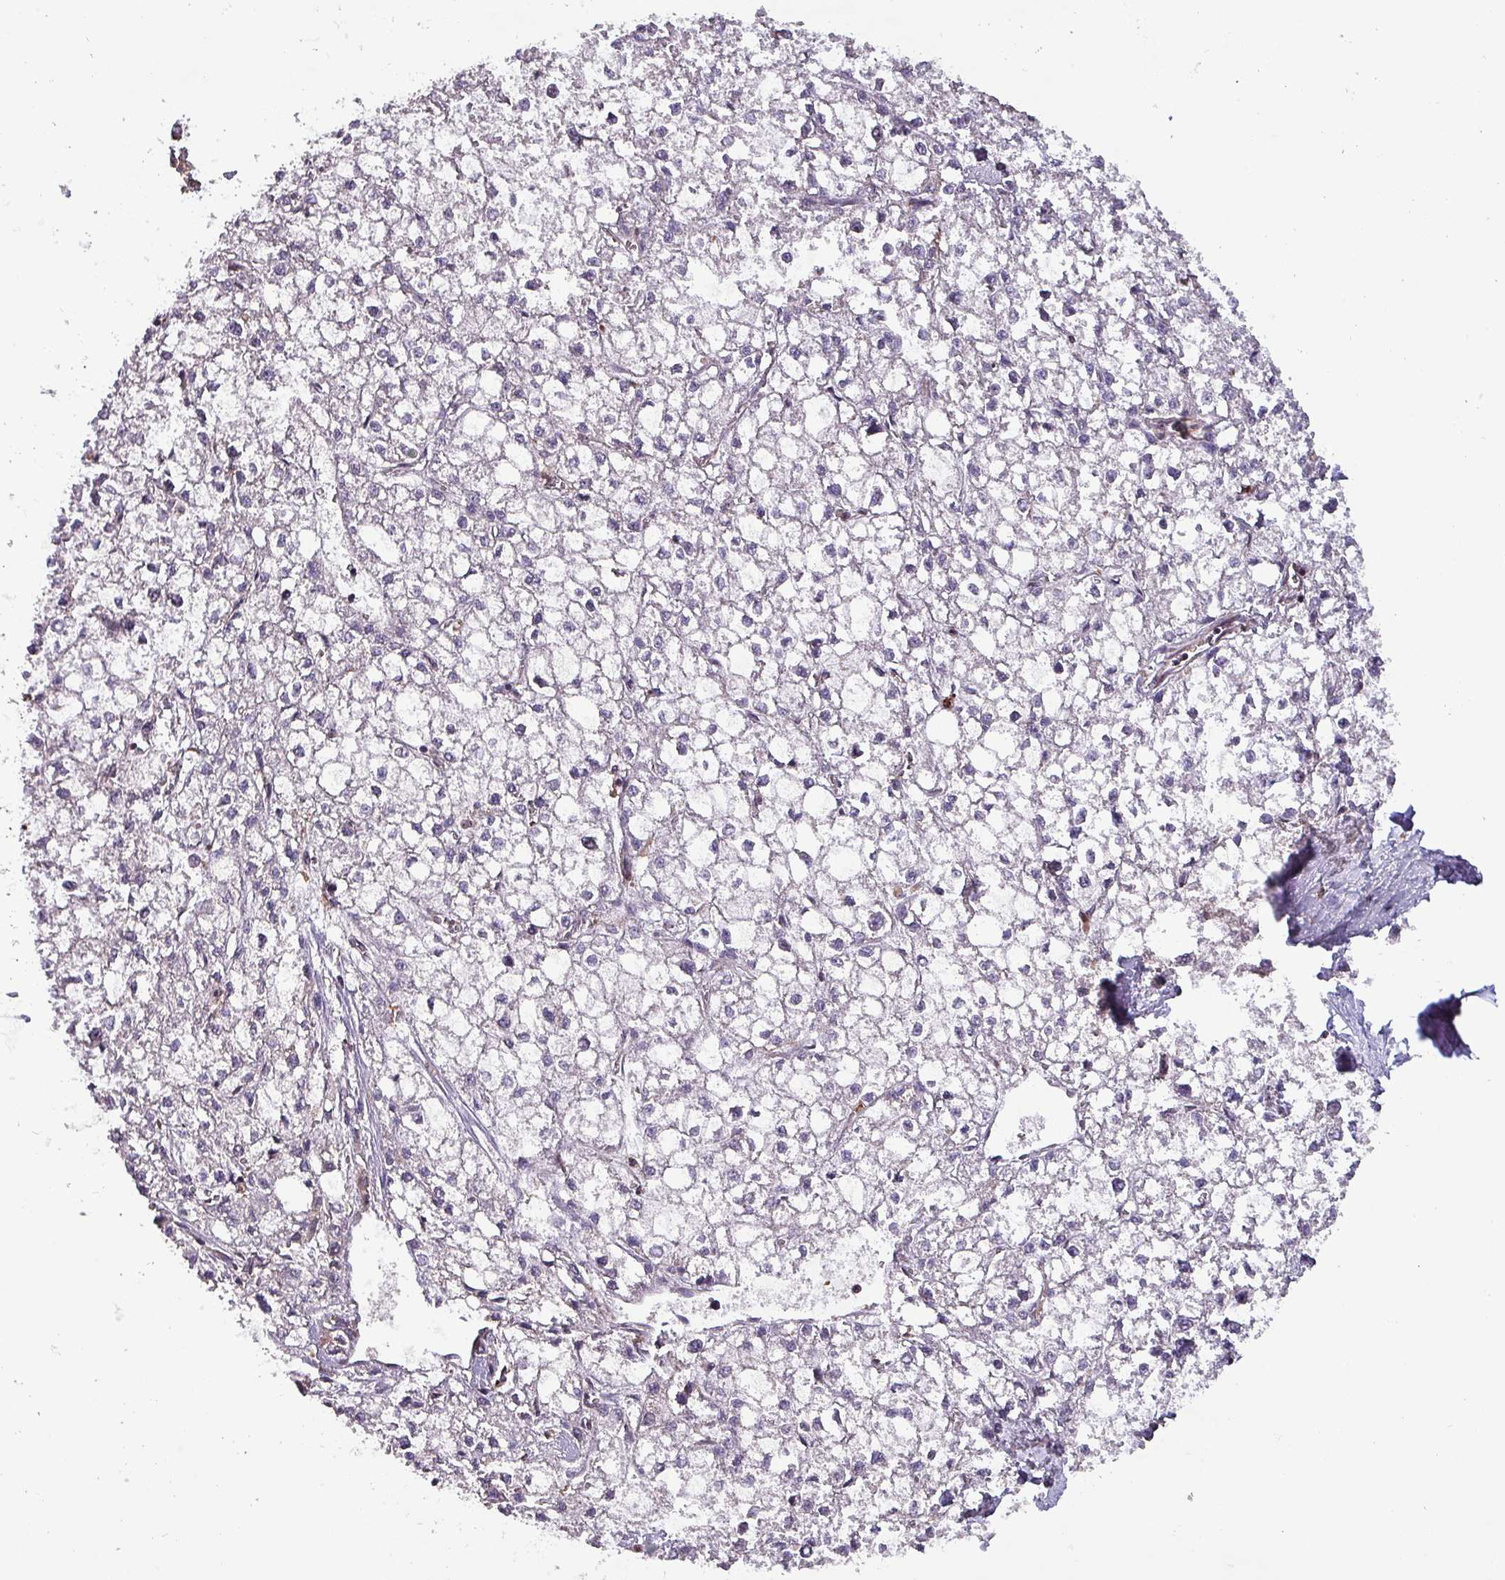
{"staining": {"intensity": "negative", "quantity": "none", "location": "none"}, "tissue": "liver cancer", "cell_type": "Tumor cells", "image_type": "cancer", "snomed": [{"axis": "morphology", "description": "Carcinoma, Hepatocellular, NOS"}, {"axis": "topography", "description": "Liver"}], "caption": "Protein analysis of liver hepatocellular carcinoma shows no significant positivity in tumor cells.", "gene": "SCIN", "patient": {"sex": "female", "age": 43}}